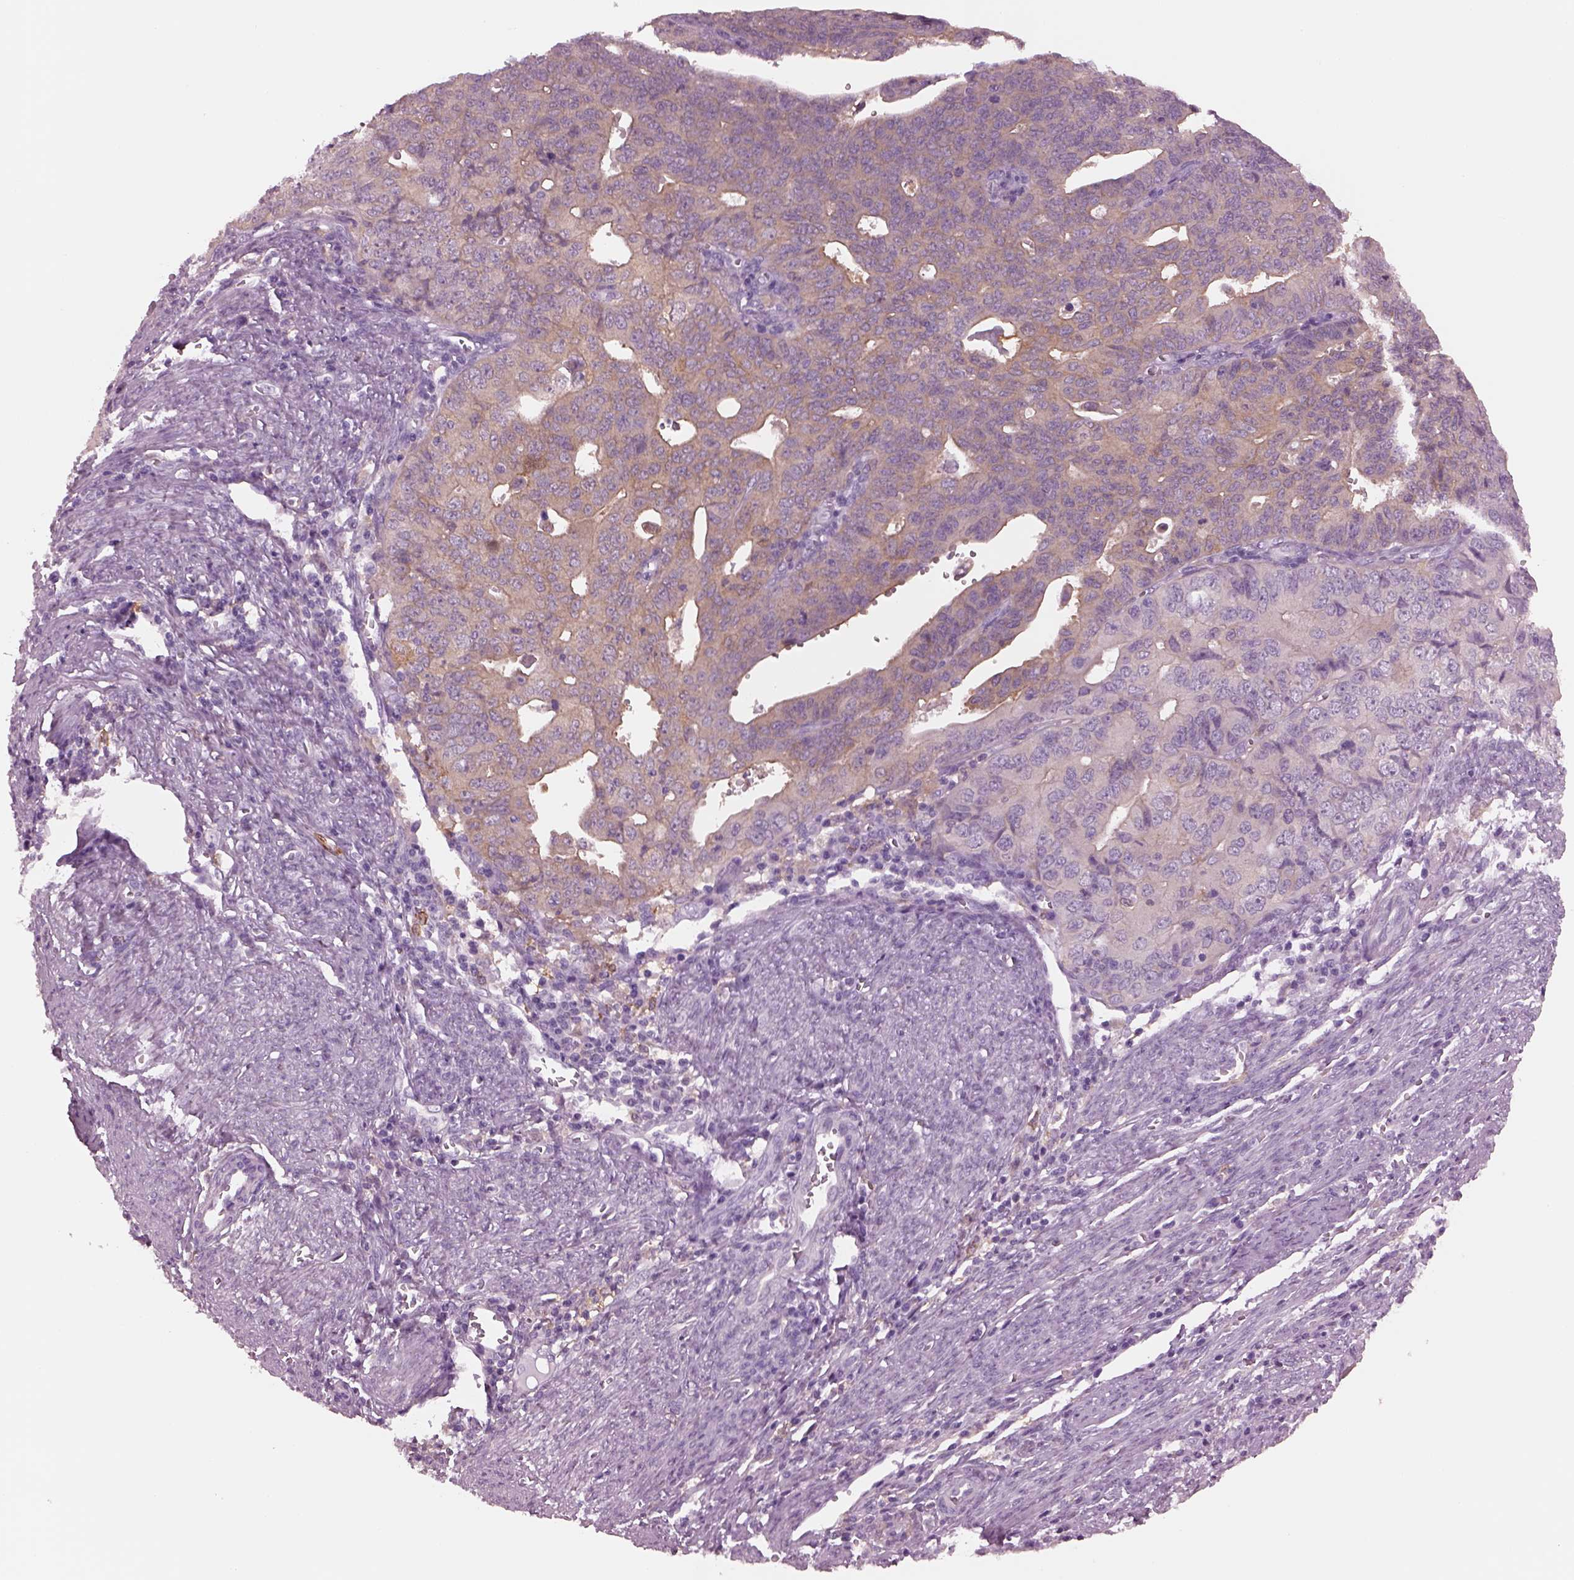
{"staining": {"intensity": "weak", "quantity": "<25%", "location": "cytoplasmic/membranous"}, "tissue": "endometrial cancer", "cell_type": "Tumor cells", "image_type": "cancer", "snomed": [{"axis": "morphology", "description": "Adenocarcinoma, NOS"}, {"axis": "topography", "description": "Endometrium"}], "caption": "This is an immunohistochemistry micrograph of human endometrial cancer. There is no positivity in tumor cells.", "gene": "SHTN1", "patient": {"sex": "female", "age": 65}}